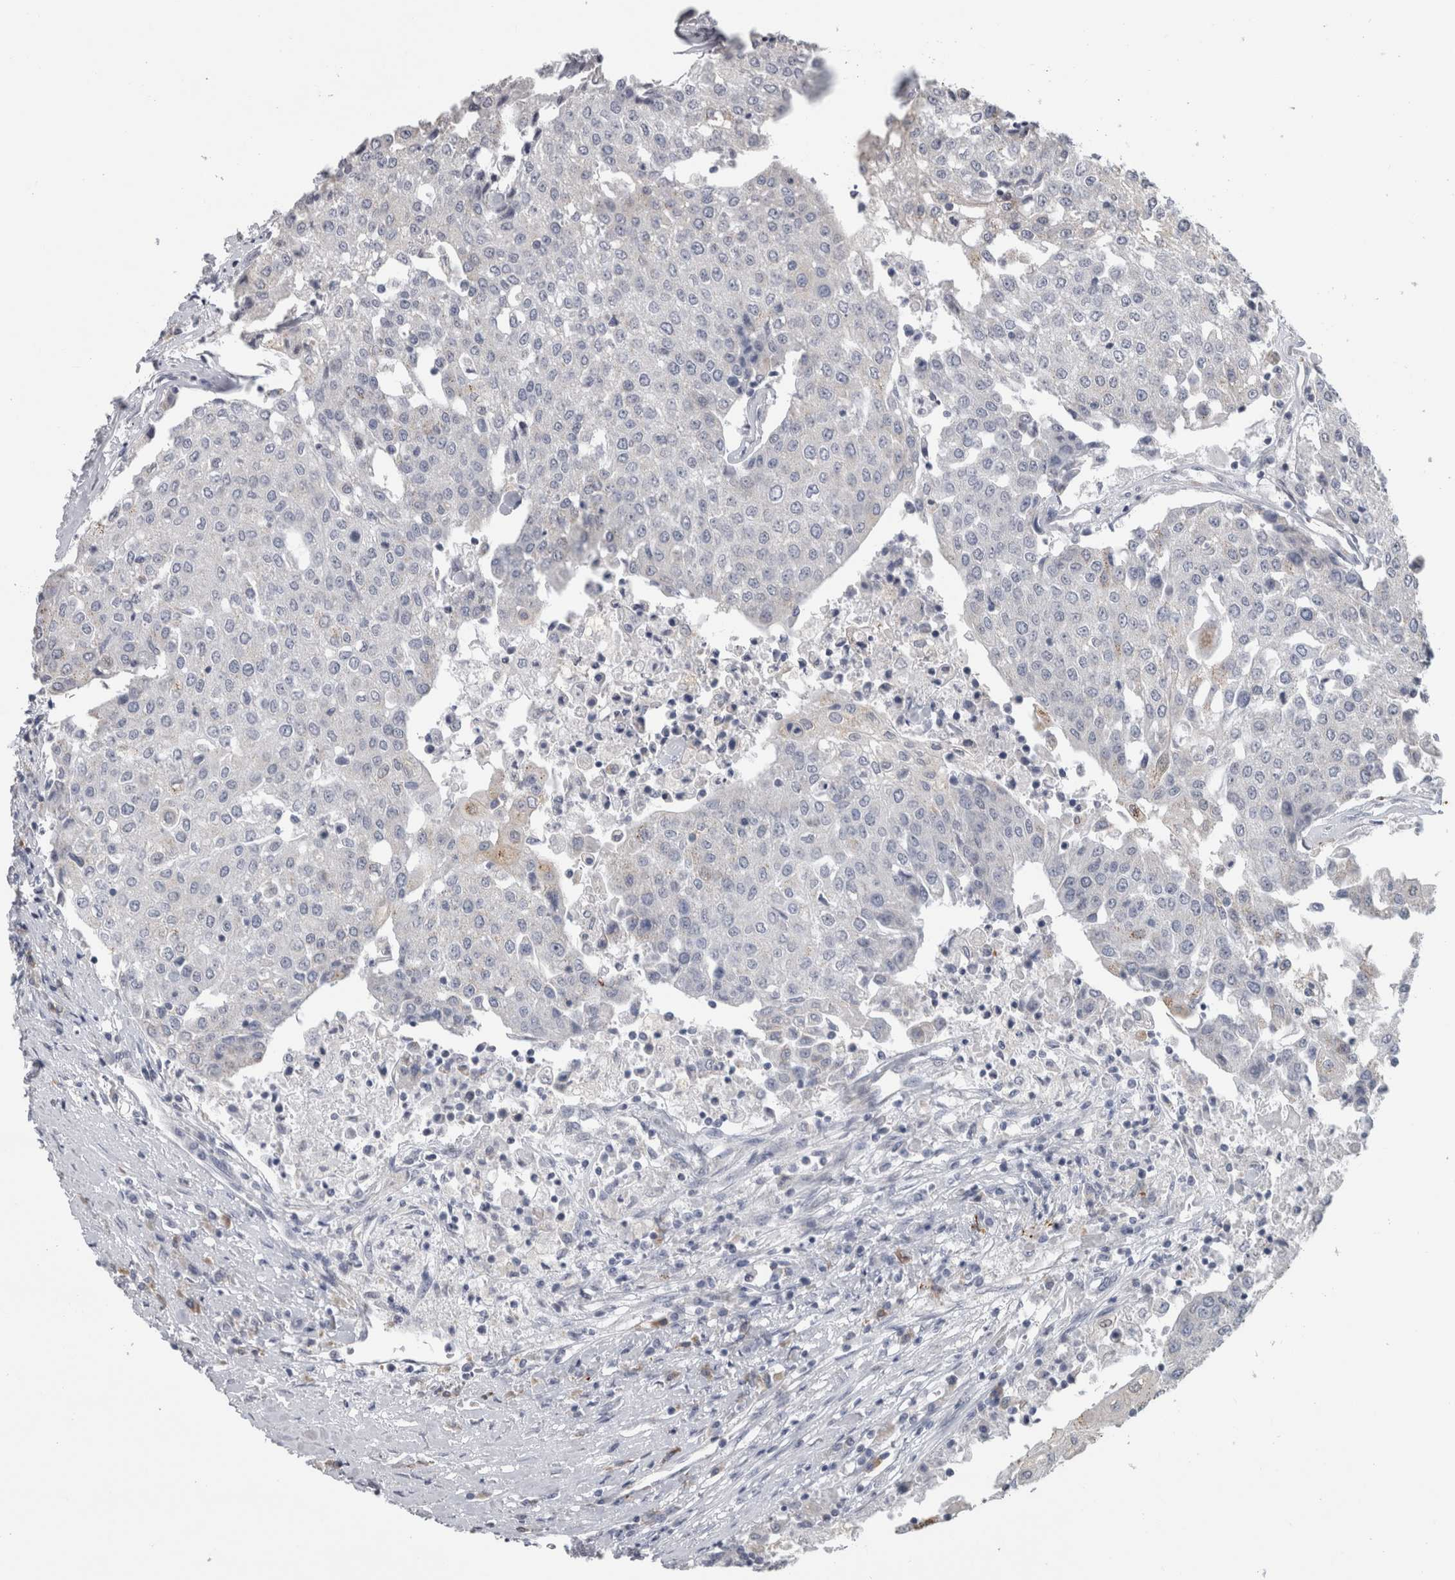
{"staining": {"intensity": "negative", "quantity": "none", "location": "none"}, "tissue": "urothelial cancer", "cell_type": "Tumor cells", "image_type": "cancer", "snomed": [{"axis": "morphology", "description": "Urothelial carcinoma, High grade"}, {"axis": "topography", "description": "Urinary bladder"}], "caption": "This histopathology image is of urothelial cancer stained with IHC to label a protein in brown with the nuclei are counter-stained blue. There is no staining in tumor cells.", "gene": "TMEM242", "patient": {"sex": "female", "age": 85}}